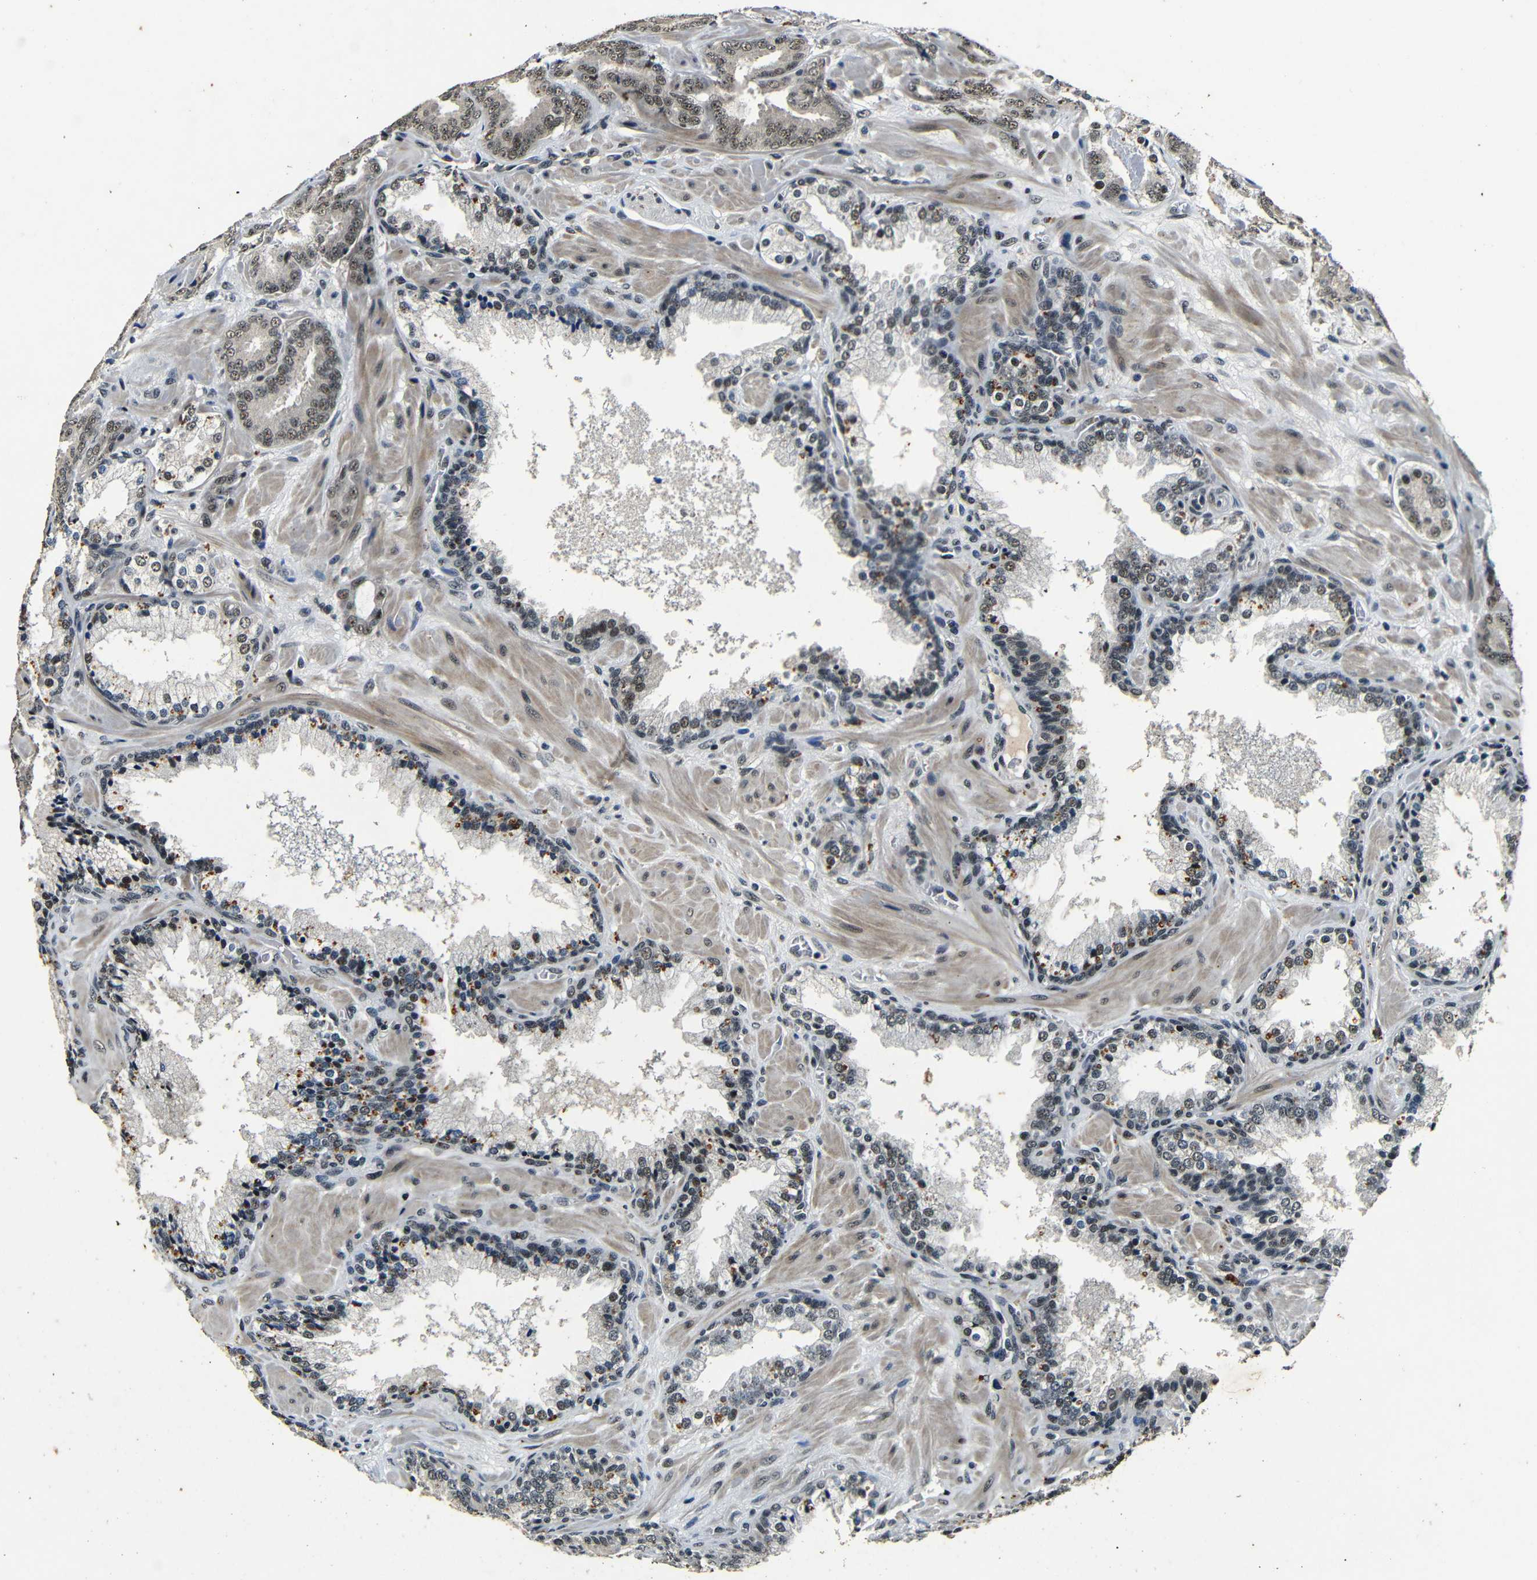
{"staining": {"intensity": "weak", "quantity": ">75%", "location": "nuclear"}, "tissue": "prostate cancer", "cell_type": "Tumor cells", "image_type": "cancer", "snomed": [{"axis": "morphology", "description": "Adenocarcinoma, Low grade"}, {"axis": "topography", "description": "Prostate"}], "caption": "Prostate low-grade adenocarcinoma stained with DAB (3,3'-diaminobenzidine) immunohistochemistry (IHC) reveals low levels of weak nuclear positivity in approximately >75% of tumor cells. The staining was performed using DAB (3,3'-diaminobenzidine), with brown indicating positive protein expression. Nuclei are stained blue with hematoxylin.", "gene": "FOXD4", "patient": {"sex": "male", "age": 63}}